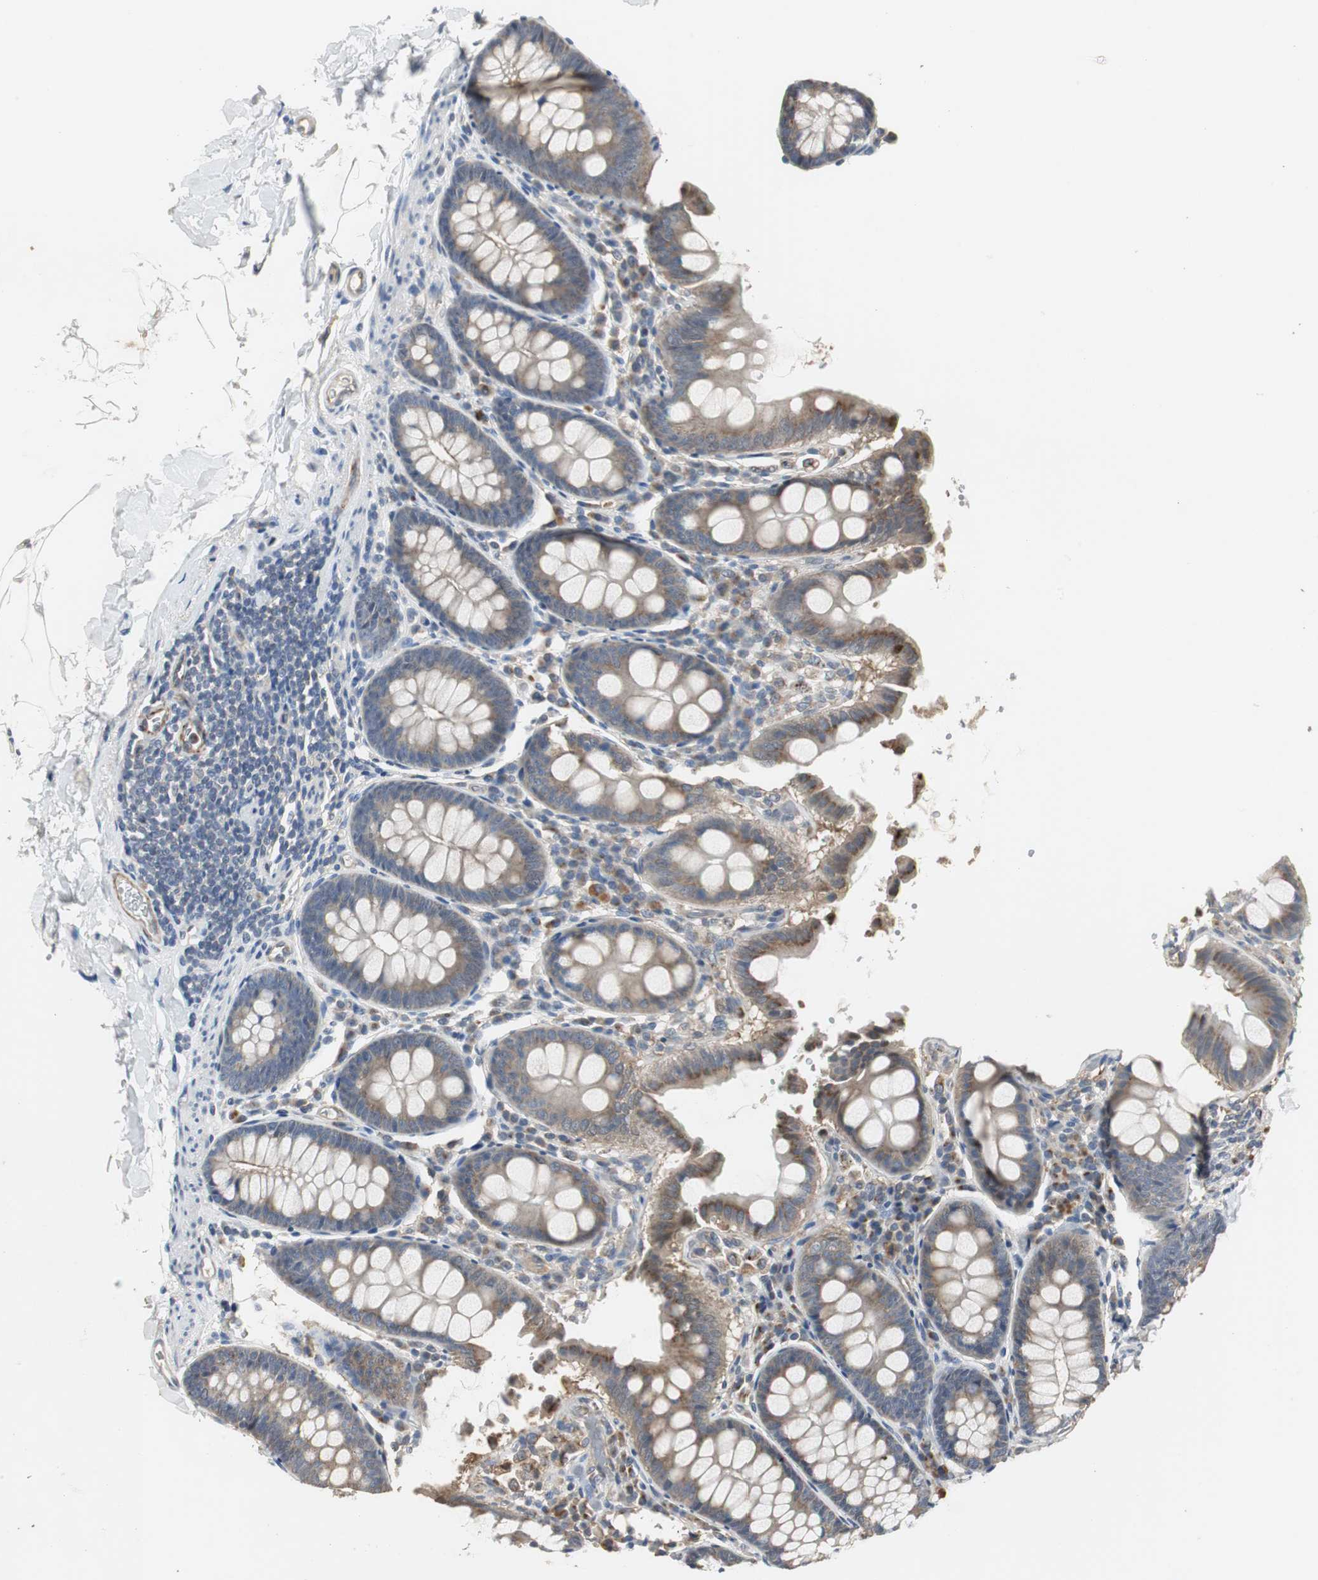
{"staining": {"intensity": "weak", "quantity": "25%-75%", "location": "cytoplasmic/membranous"}, "tissue": "colon", "cell_type": "Endothelial cells", "image_type": "normal", "snomed": [{"axis": "morphology", "description": "Normal tissue, NOS"}, {"axis": "topography", "description": "Colon"}], "caption": "Weak cytoplasmic/membranous positivity for a protein is identified in approximately 25%-75% of endothelial cells of benign colon using immunohistochemistry.", "gene": "JTB", "patient": {"sex": "female", "age": 61}}